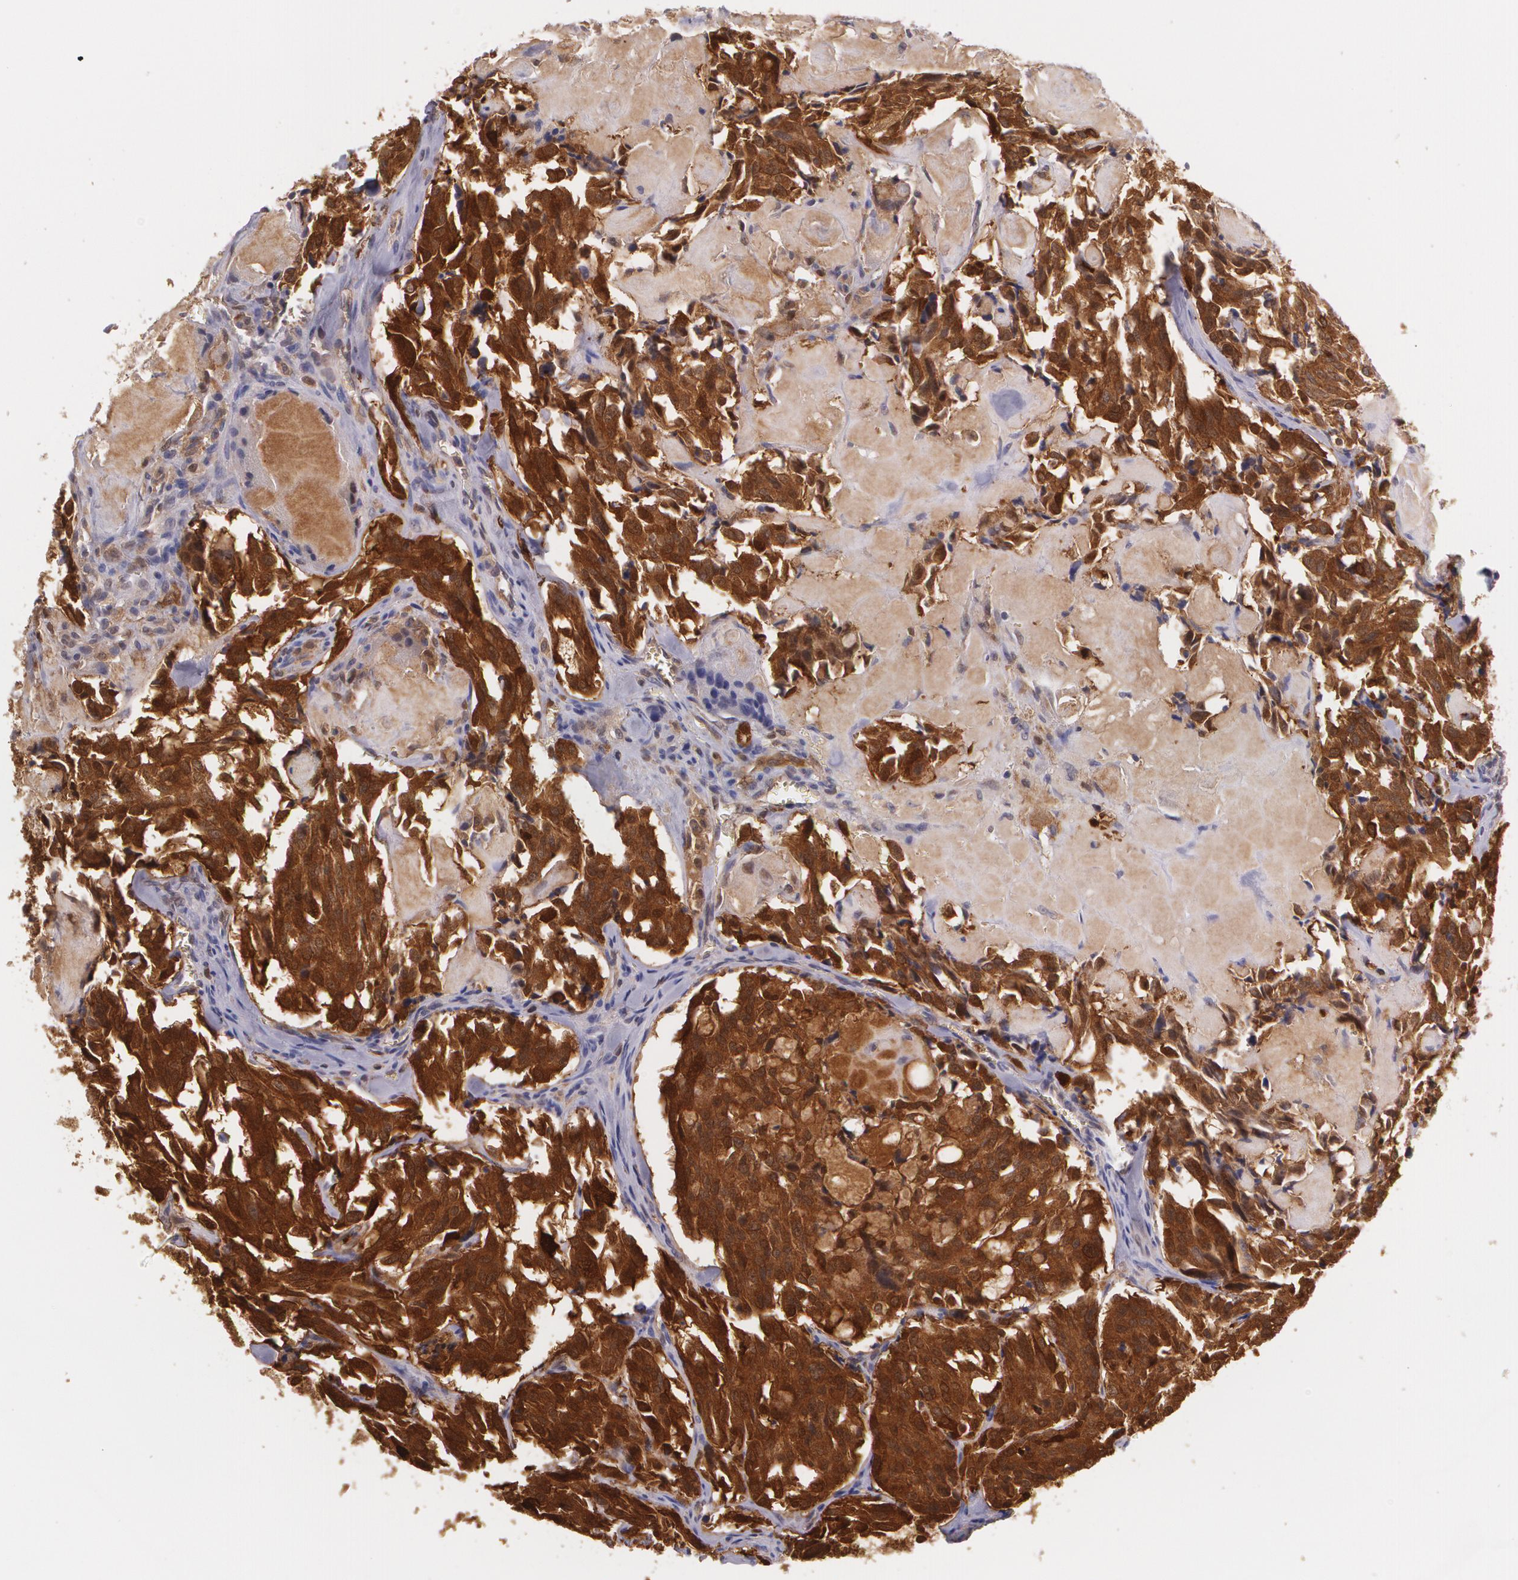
{"staining": {"intensity": "strong", "quantity": ">75%", "location": "cytoplasmic/membranous,nuclear"}, "tissue": "thyroid cancer", "cell_type": "Tumor cells", "image_type": "cancer", "snomed": [{"axis": "morphology", "description": "Carcinoma, NOS"}, {"axis": "morphology", "description": "Carcinoid, malignant, NOS"}, {"axis": "topography", "description": "Thyroid gland"}], "caption": "IHC histopathology image of human carcinoma (thyroid) stained for a protein (brown), which displays high levels of strong cytoplasmic/membranous and nuclear expression in about >75% of tumor cells.", "gene": "HSPH1", "patient": {"sex": "male", "age": 33}}